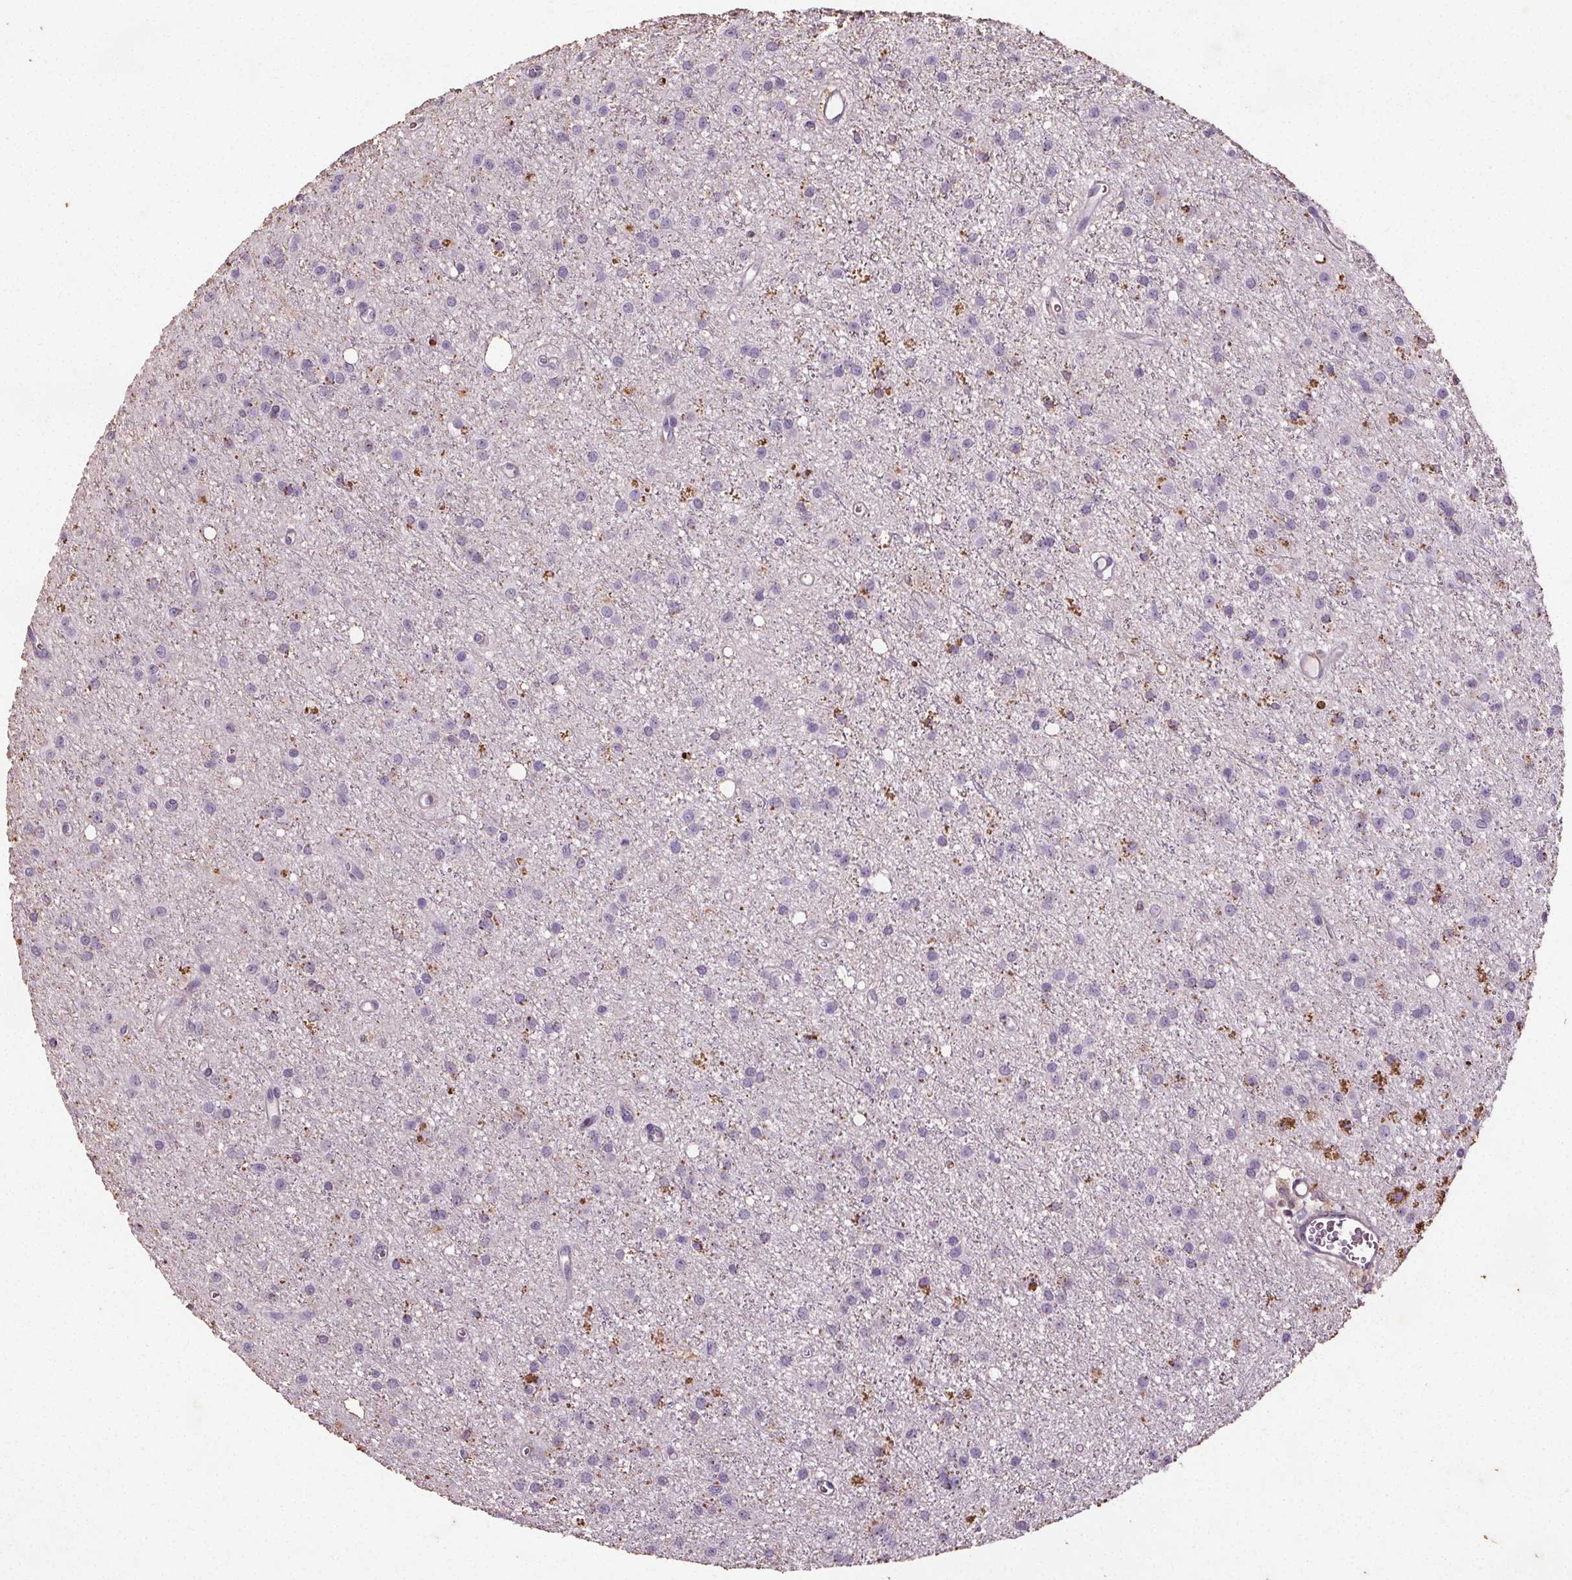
{"staining": {"intensity": "negative", "quantity": "none", "location": "none"}, "tissue": "glioma", "cell_type": "Tumor cells", "image_type": "cancer", "snomed": [{"axis": "morphology", "description": "Glioma, malignant, Low grade"}, {"axis": "topography", "description": "Brain"}], "caption": "Tumor cells are negative for protein expression in human malignant low-grade glioma. Nuclei are stained in blue.", "gene": "C19orf84", "patient": {"sex": "male", "age": 27}}